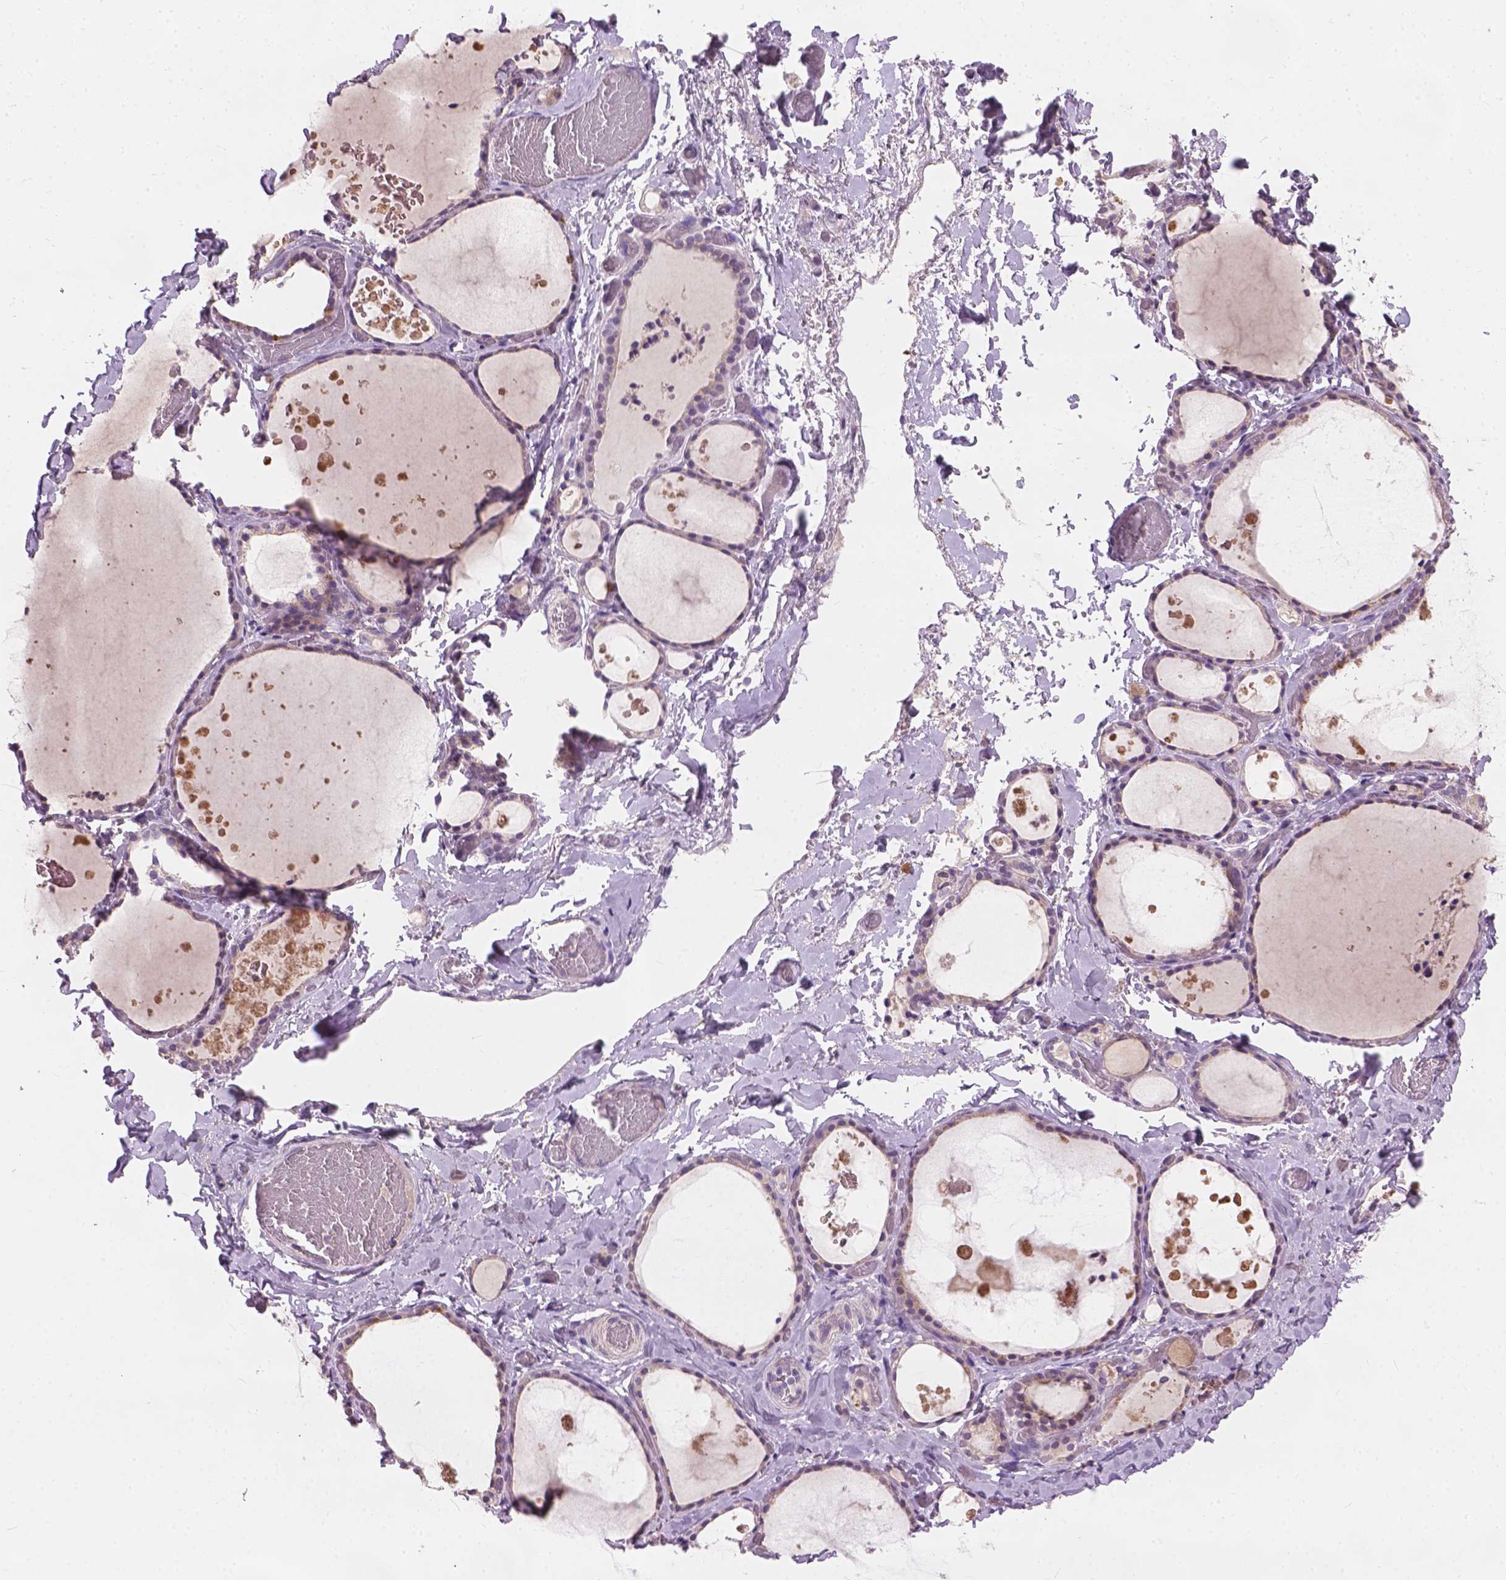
{"staining": {"intensity": "negative", "quantity": "none", "location": "none"}, "tissue": "thyroid gland", "cell_type": "Glandular cells", "image_type": "normal", "snomed": [{"axis": "morphology", "description": "Normal tissue, NOS"}, {"axis": "topography", "description": "Thyroid gland"}], "caption": "Immunohistochemical staining of benign human thyroid gland reveals no significant expression in glandular cells. (DAB immunohistochemistry (IHC), high magnification).", "gene": "KRT17", "patient": {"sex": "female", "age": 56}}